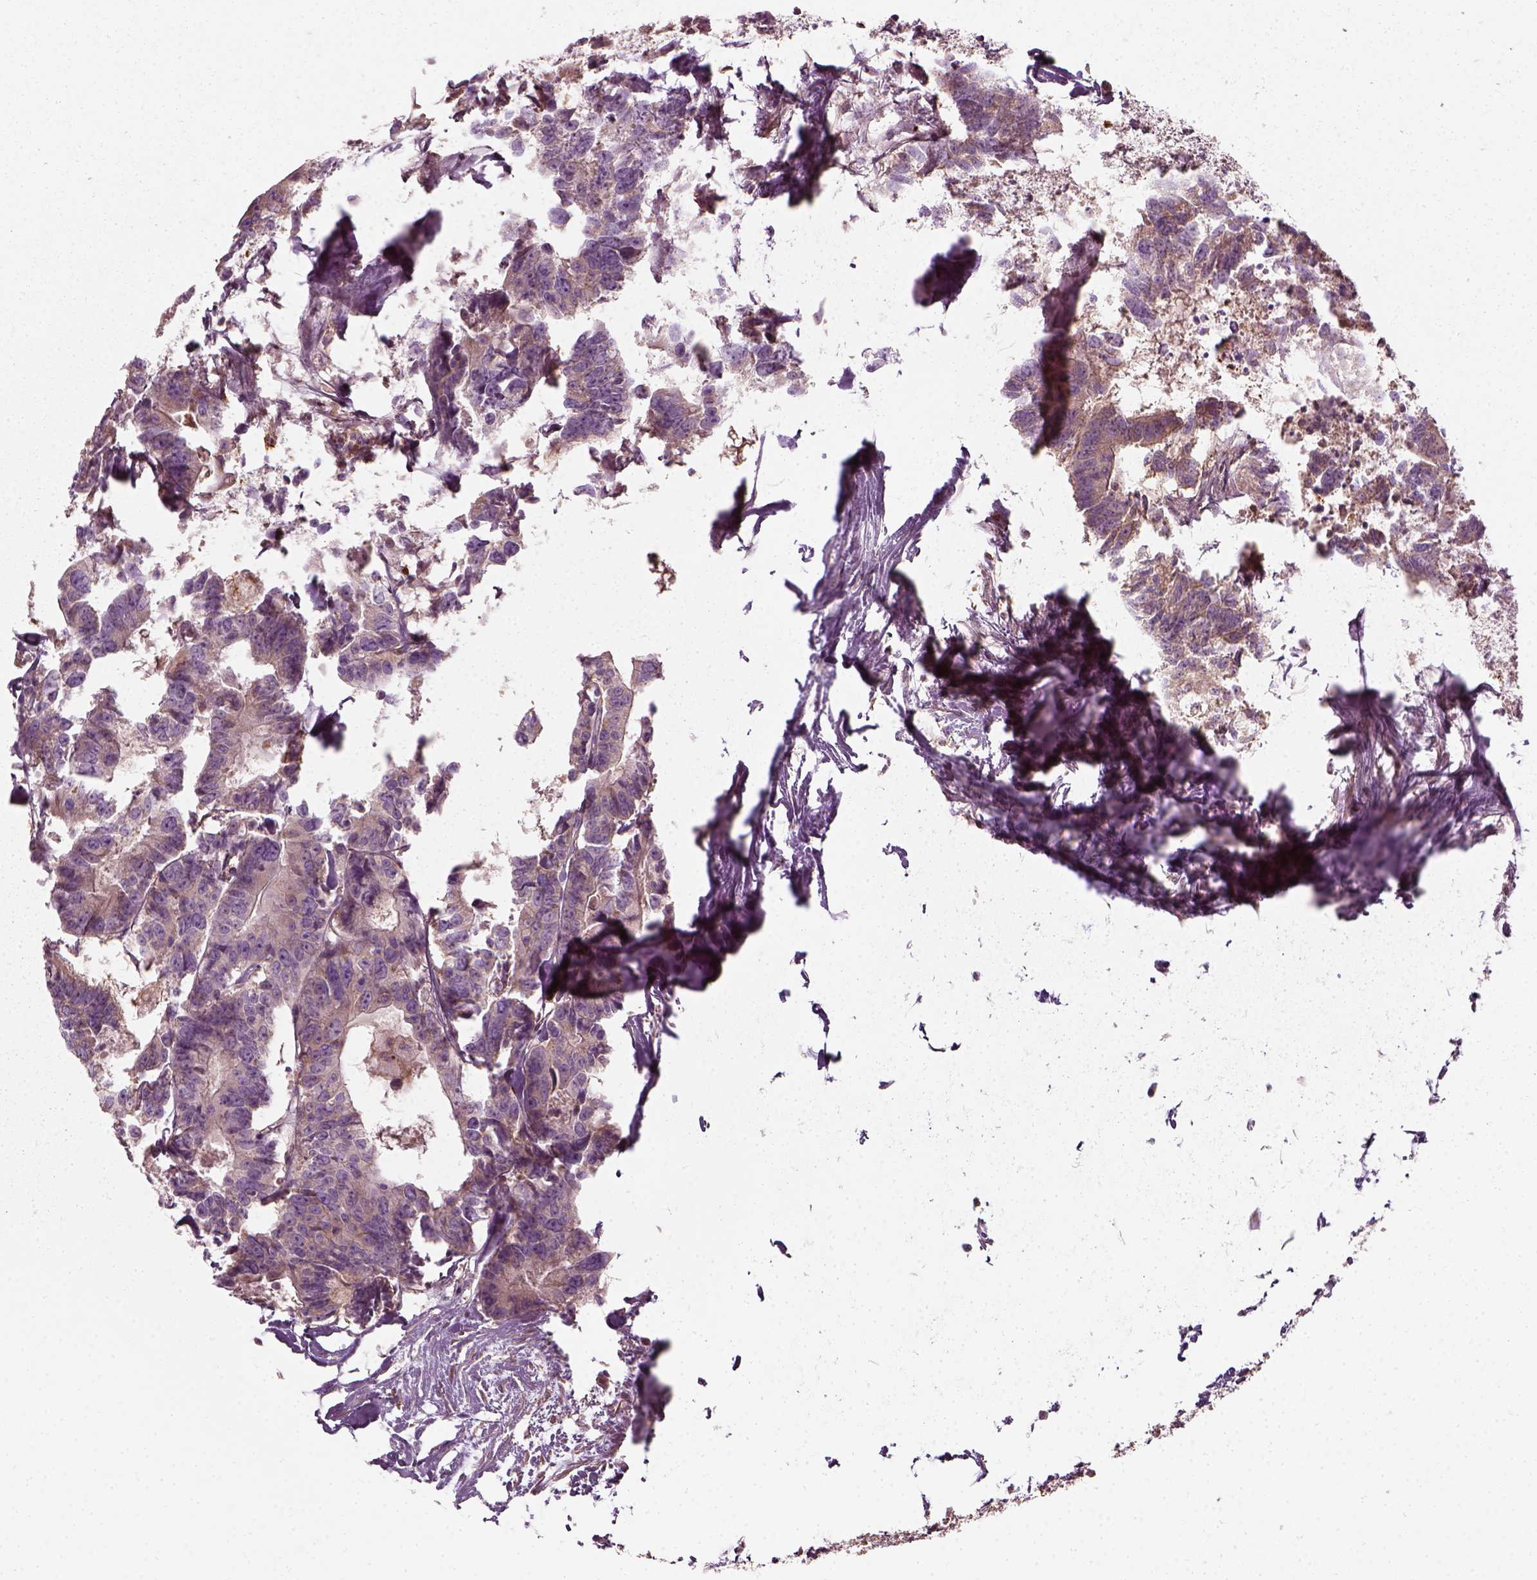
{"staining": {"intensity": "weak", "quantity": "<25%", "location": "cytoplasmic/membranous"}, "tissue": "colorectal cancer", "cell_type": "Tumor cells", "image_type": "cancer", "snomed": [{"axis": "morphology", "description": "Adenocarcinoma, NOS"}, {"axis": "topography", "description": "Rectum"}], "caption": "IHC of colorectal cancer displays no positivity in tumor cells.", "gene": "NPTN", "patient": {"sex": "male", "age": 57}}